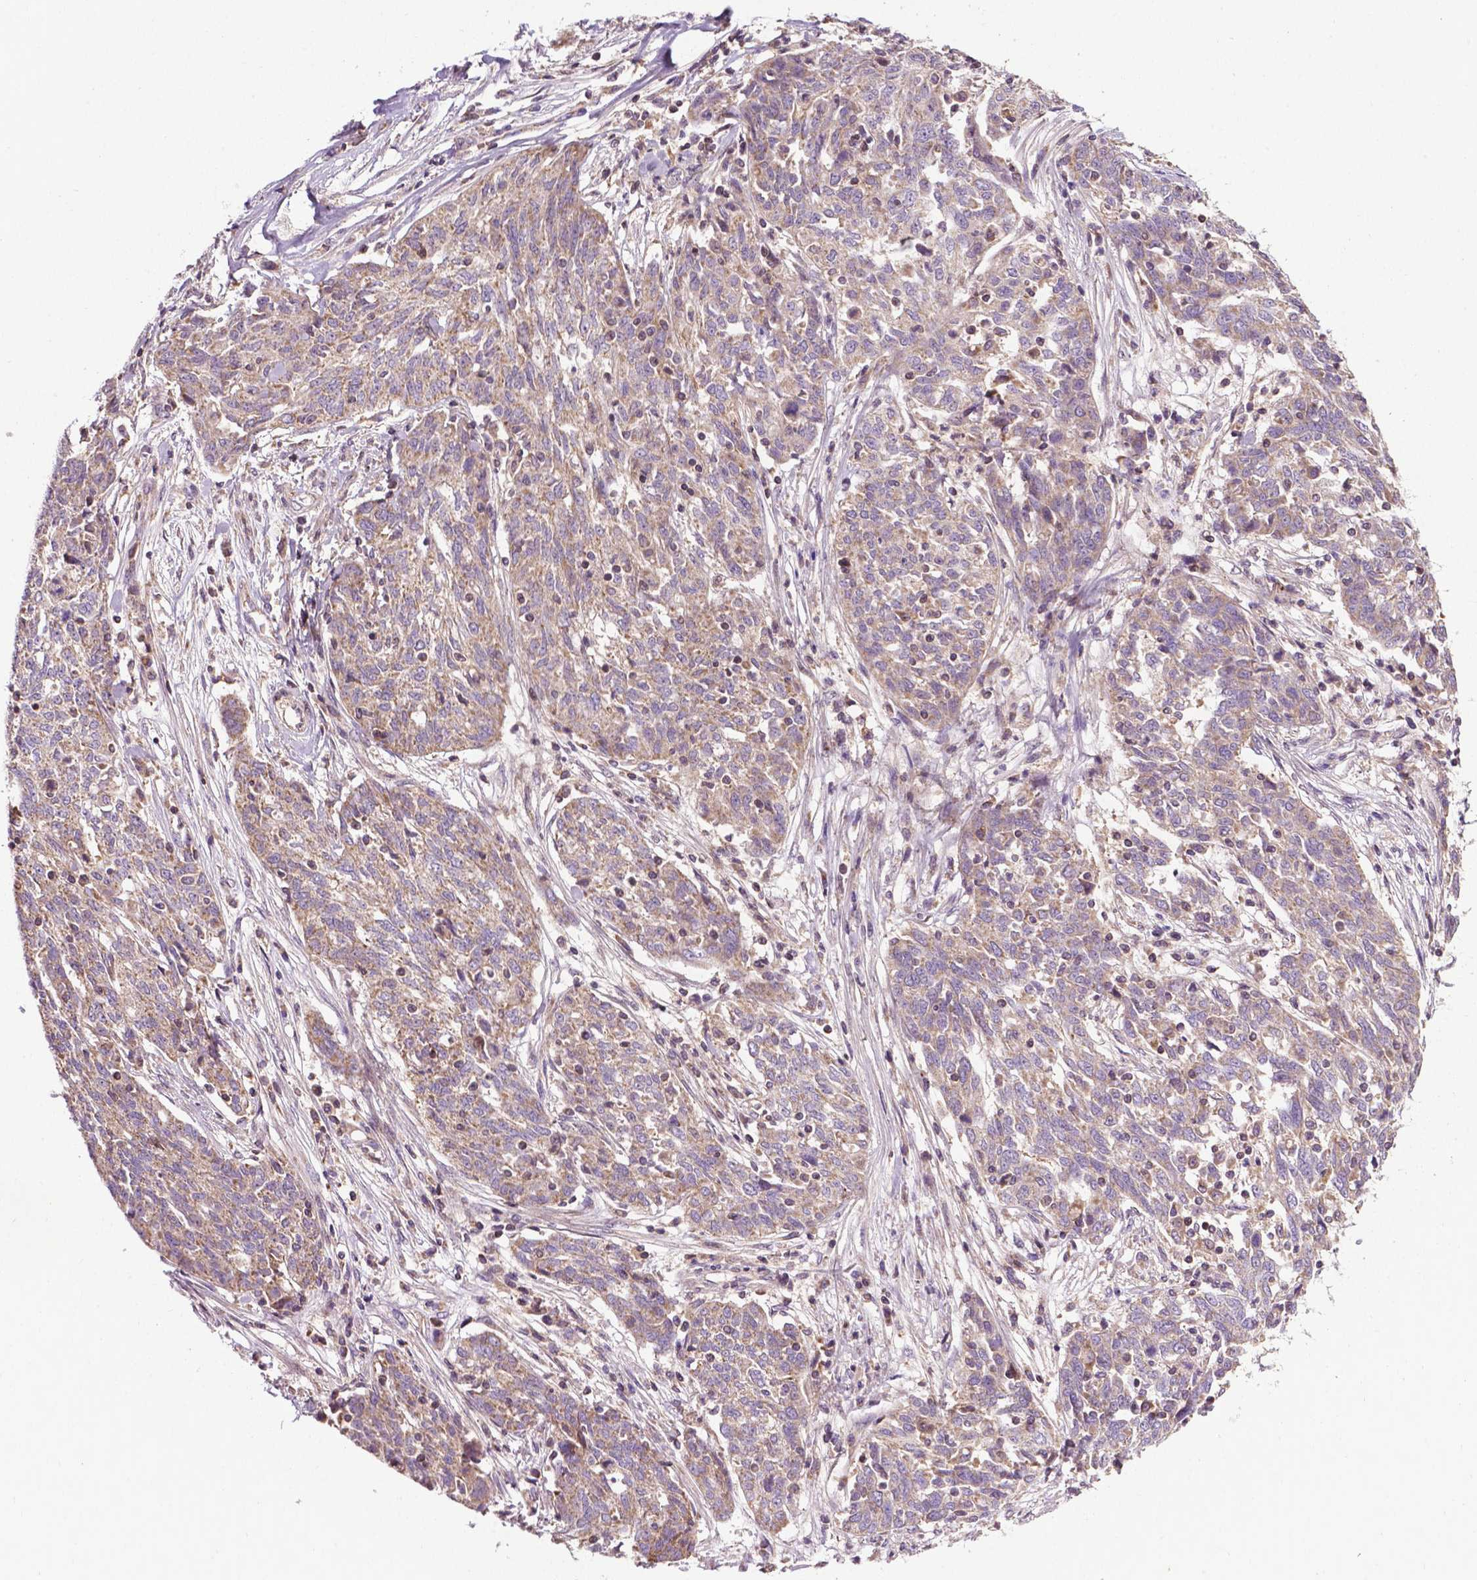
{"staining": {"intensity": "weak", "quantity": ">75%", "location": "cytoplasmic/membranous"}, "tissue": "ovarian cancer", "cell_type": "Tumor cells", "image_type": "cancer", "snomed": [{"axis": "morphology", "description": "Cystadenocarcinoma, serous, NOS"}, {"axis": "topography", "description": "Ovary"}], "caption": "Immunohistochemical staining of human ovarian cancer (serous cystadenocarcinoma) reveals low levels of weak cytoplasmic/membranous positivity in about >75% of tumor cells.", "gene": "SPNS2", "patient": {"sex": "female", "age": 67}}